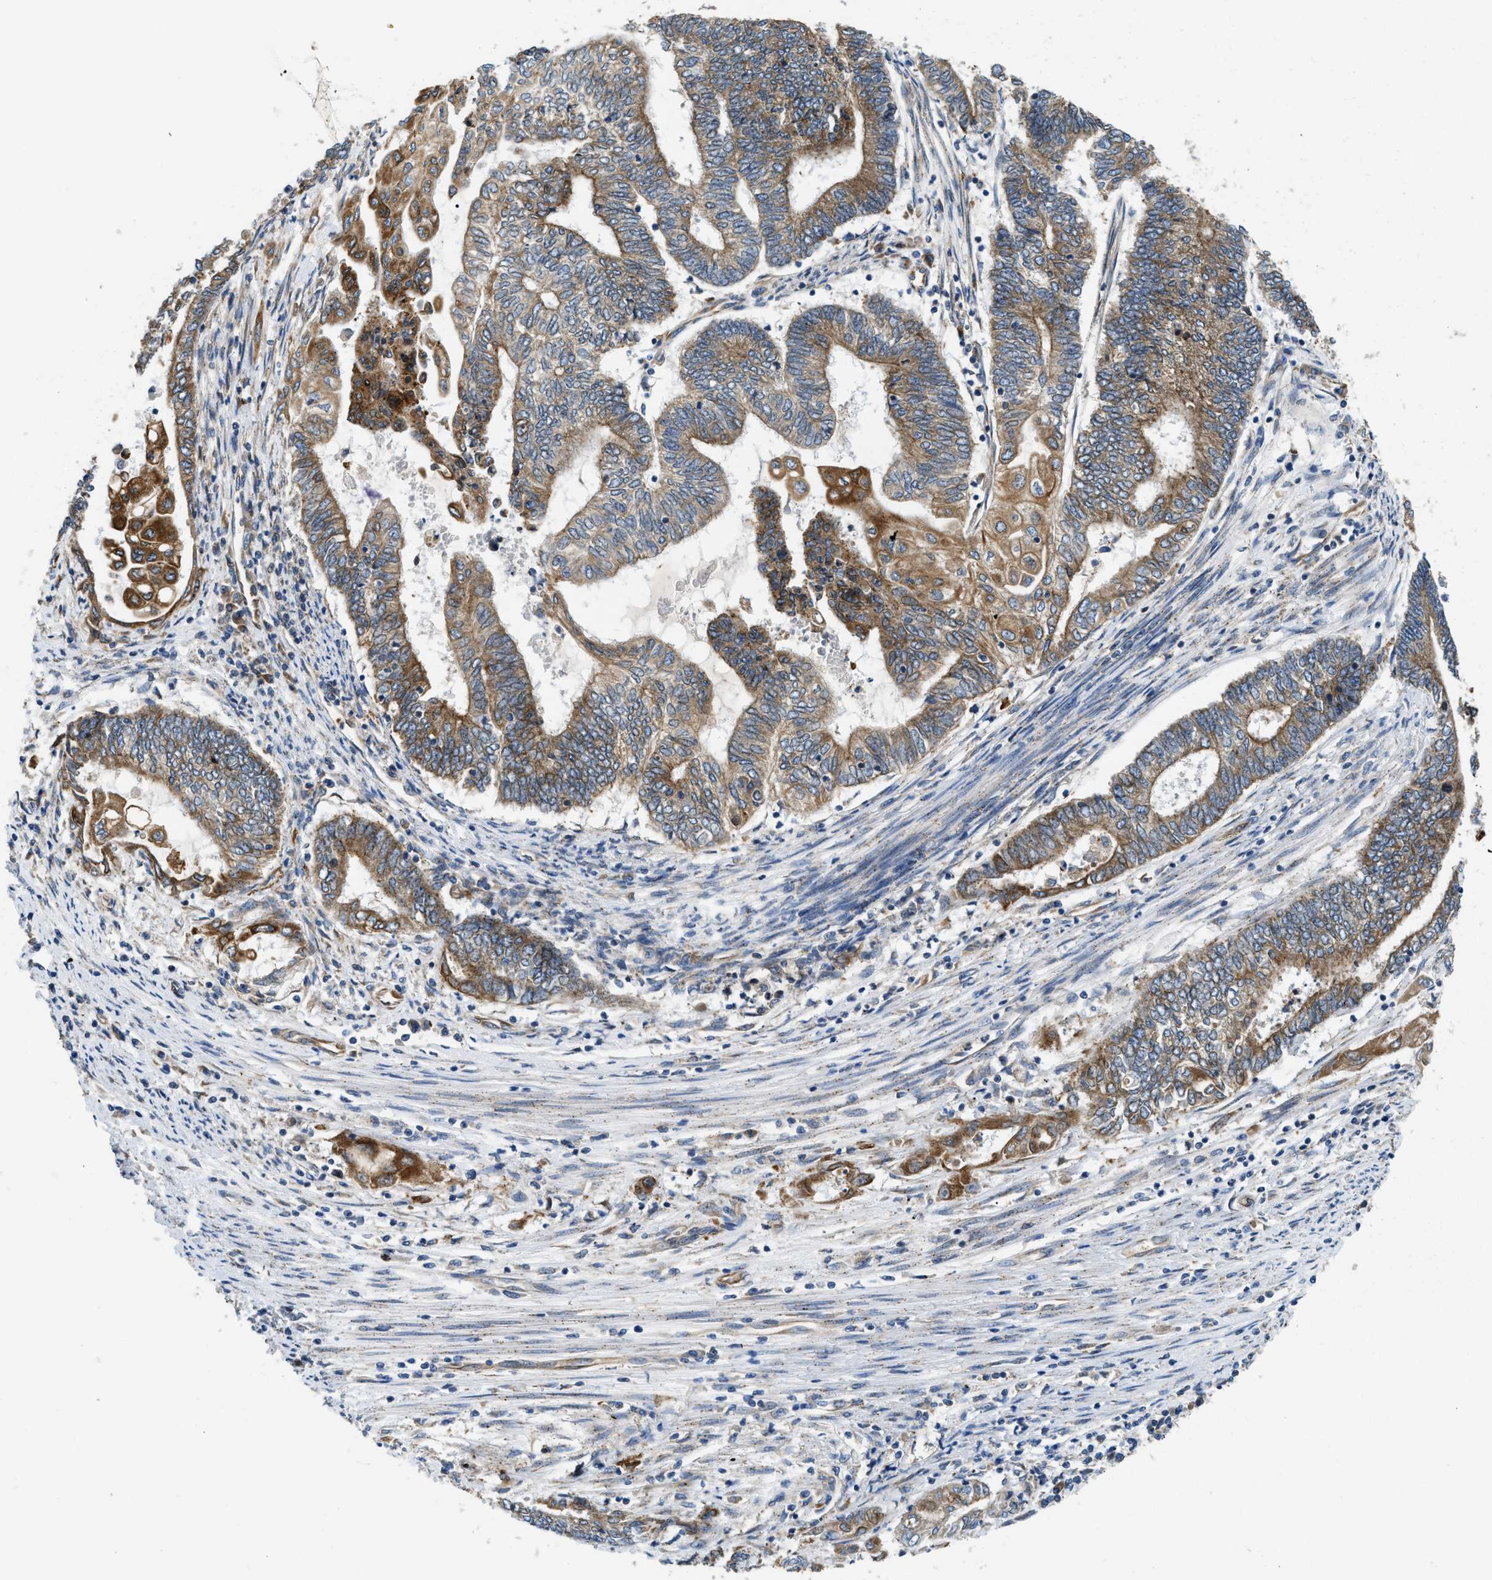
{"staining": {"intensity": "strong", "quantity": "25%-75%", "location": "cytoplasmic/membranous"}, "tissue": "endometrial cancer", "cell_type": "Tumor cells", "image_type": "cancer", "snomed": [{"axis": "morphology", "description": "Adenocarcinoma, NOS"}, {"axis": "topography", "description": "Uterus"}, {"axis": "topography", "description": "Endometrium"}], "caption": "A micrograph of human endometrial cancer (adenocarcinoma) stained for a protein reveals strong cytoplasmic/membranous brown staining in tumor cells. (DAB (3,3'-diaminobenzidine) IHC, brown staining for protein, blue staining for nuclei).", "gene": "HSD17B12", "patient": {"sex": "female", "age": 70}}